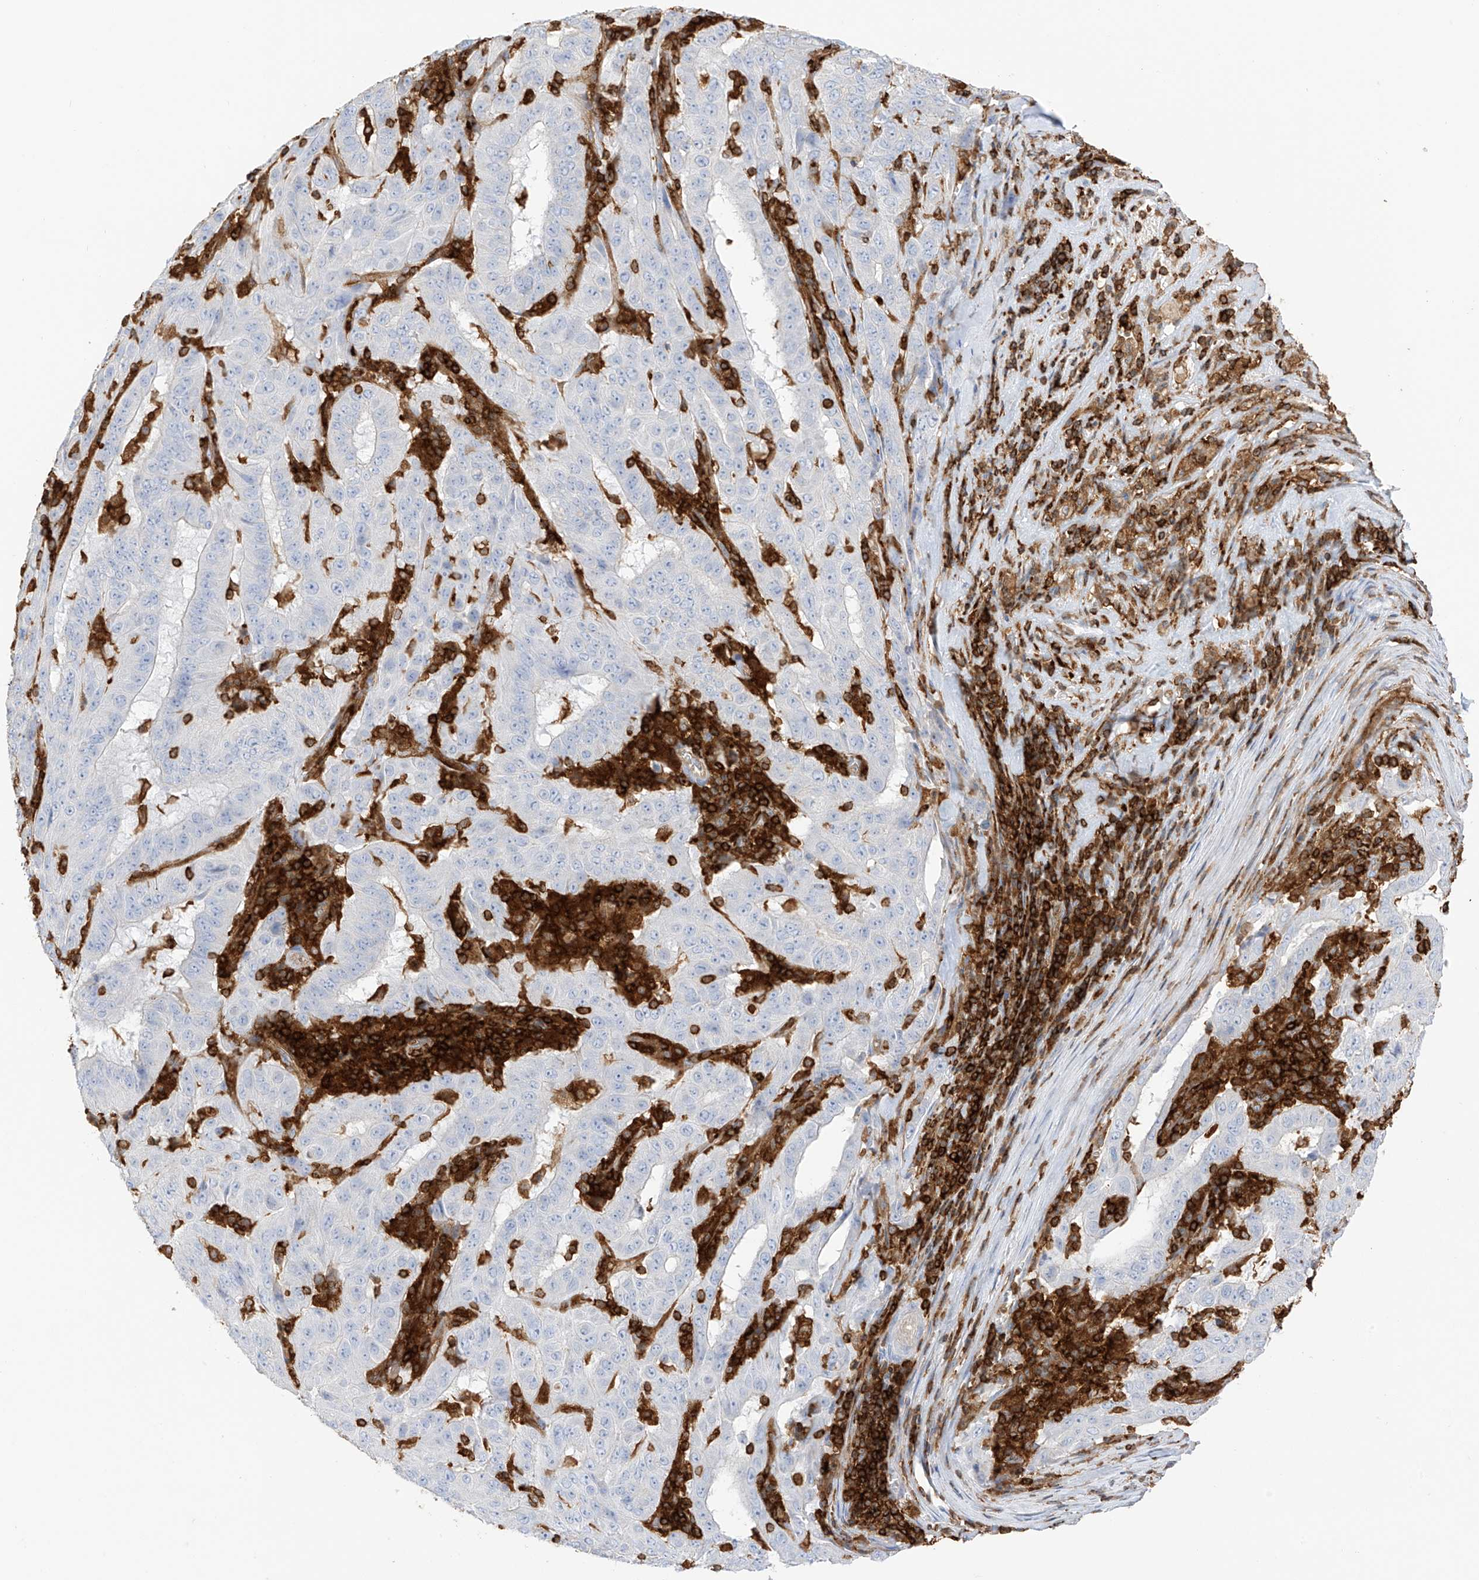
{"staining": {"intensity": "negative", "quantity": "none", "location": "none"}, "tissue": "pancreatic cancer", "cell_type": "Tumor cells", "image_type": "cancer", "snomed": [{"axis": "morphology", "description": "Adenocarcinoma, NOS"}, {"axis": "topography", "description": "Pancreas"}], "caption": "High power microscopy histopathology image of an immunohistochemistry (IHC) histopathology image of adenocarcinoma (pancreatic), revealing no significant positivity in tumor cells.", "gene": "ARHGAP25", "patient": {"sex": "male", "age": 63}}